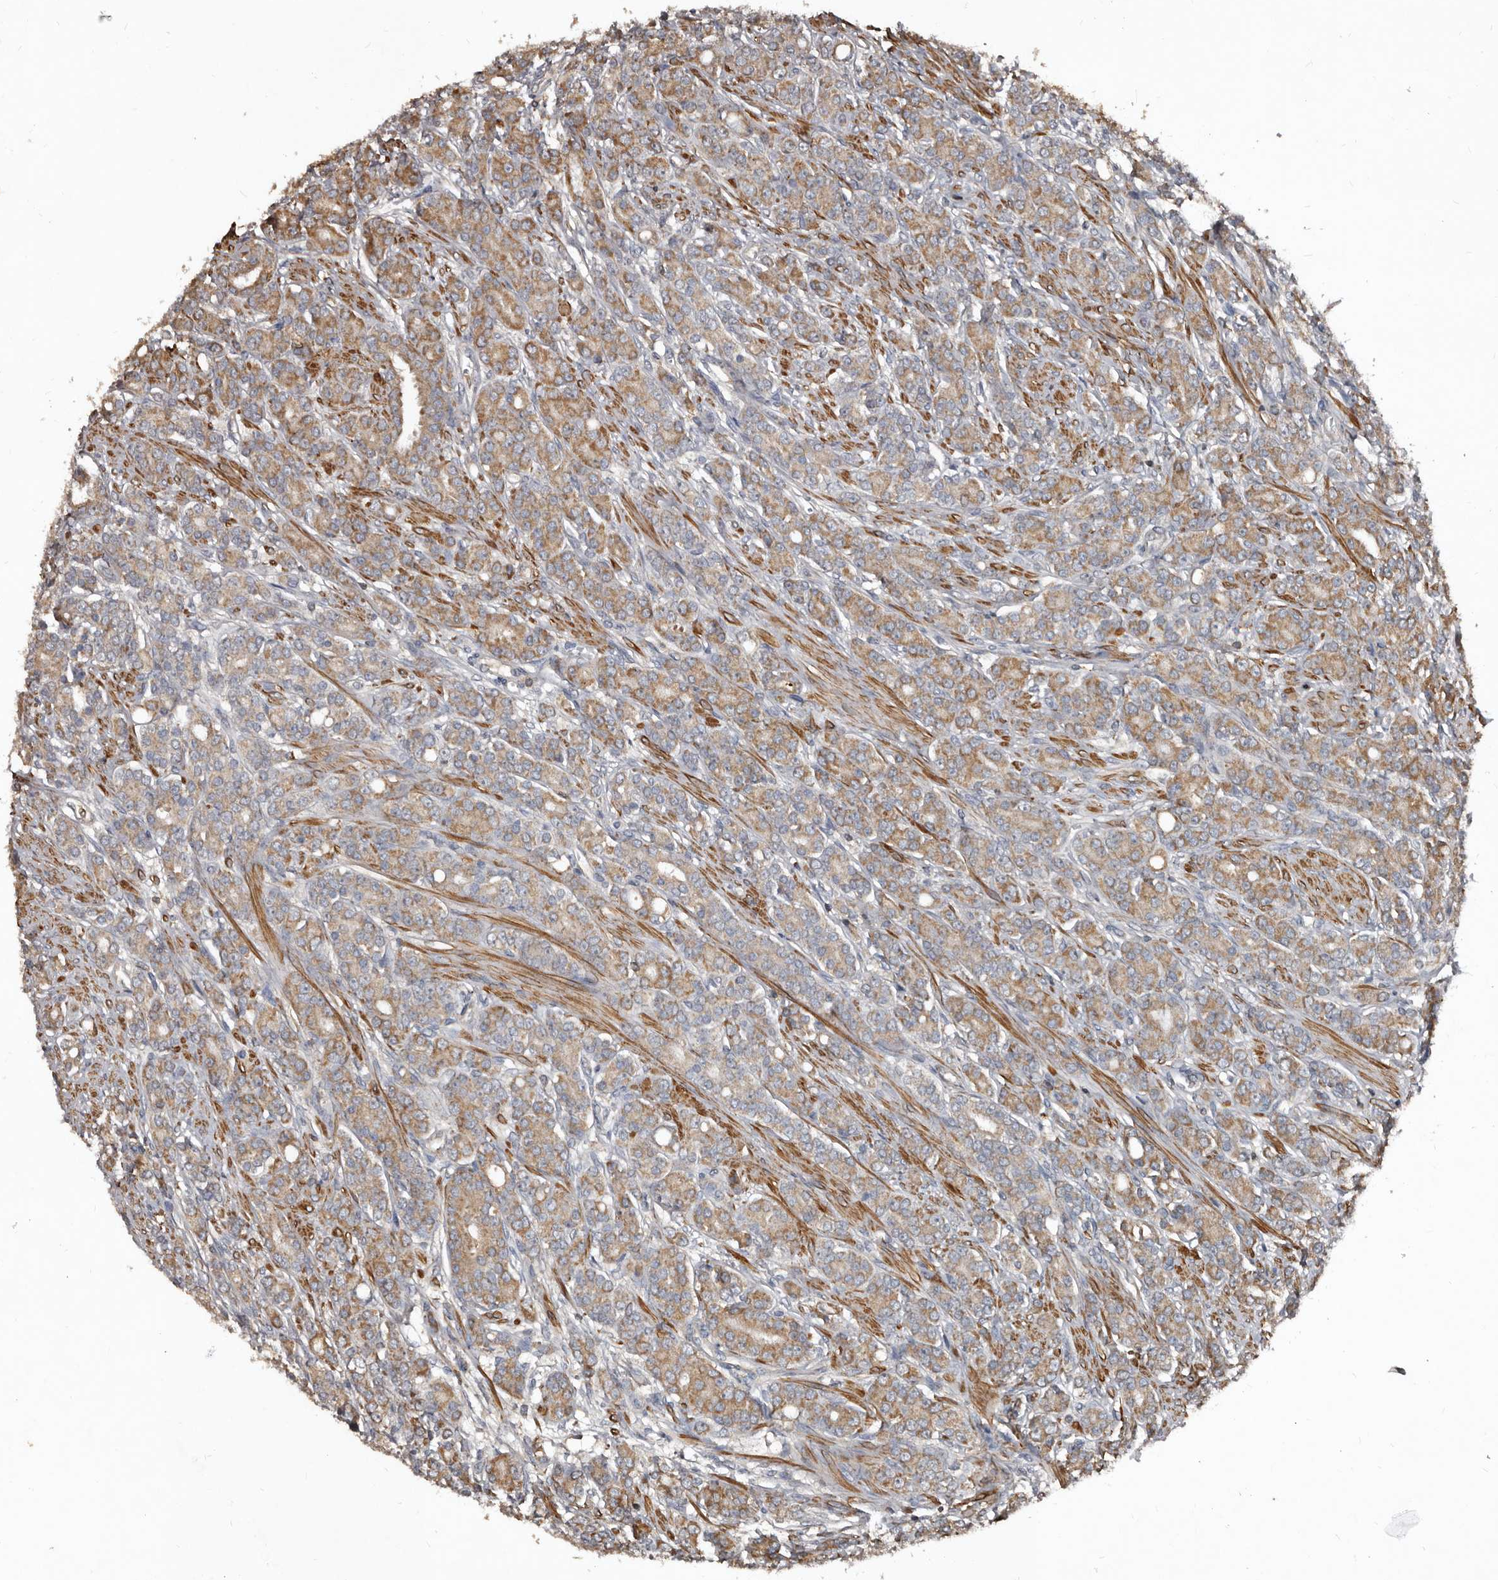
{"staining": {"intensity": "moderate", "quantity": "25%-75%", "location": "cytoplasmic/membranous"}, "tissue": "prostate cancer", "cell_type": "Tumor cells", "image_type": "cancer", "snomed": [{"axis": "morphology", "description": "Adenocarcinoma, High grade"}, {"axis": "topography", "description": "Prostate"}], "caption": "Moderate cytoplasmic/membranous positivity is seen in about 25%-75% of tumor cells in prostate adenocarcinoma (high-grade).", "gene": "GREB1", "patient": {"sex": "male", "age": 62}}